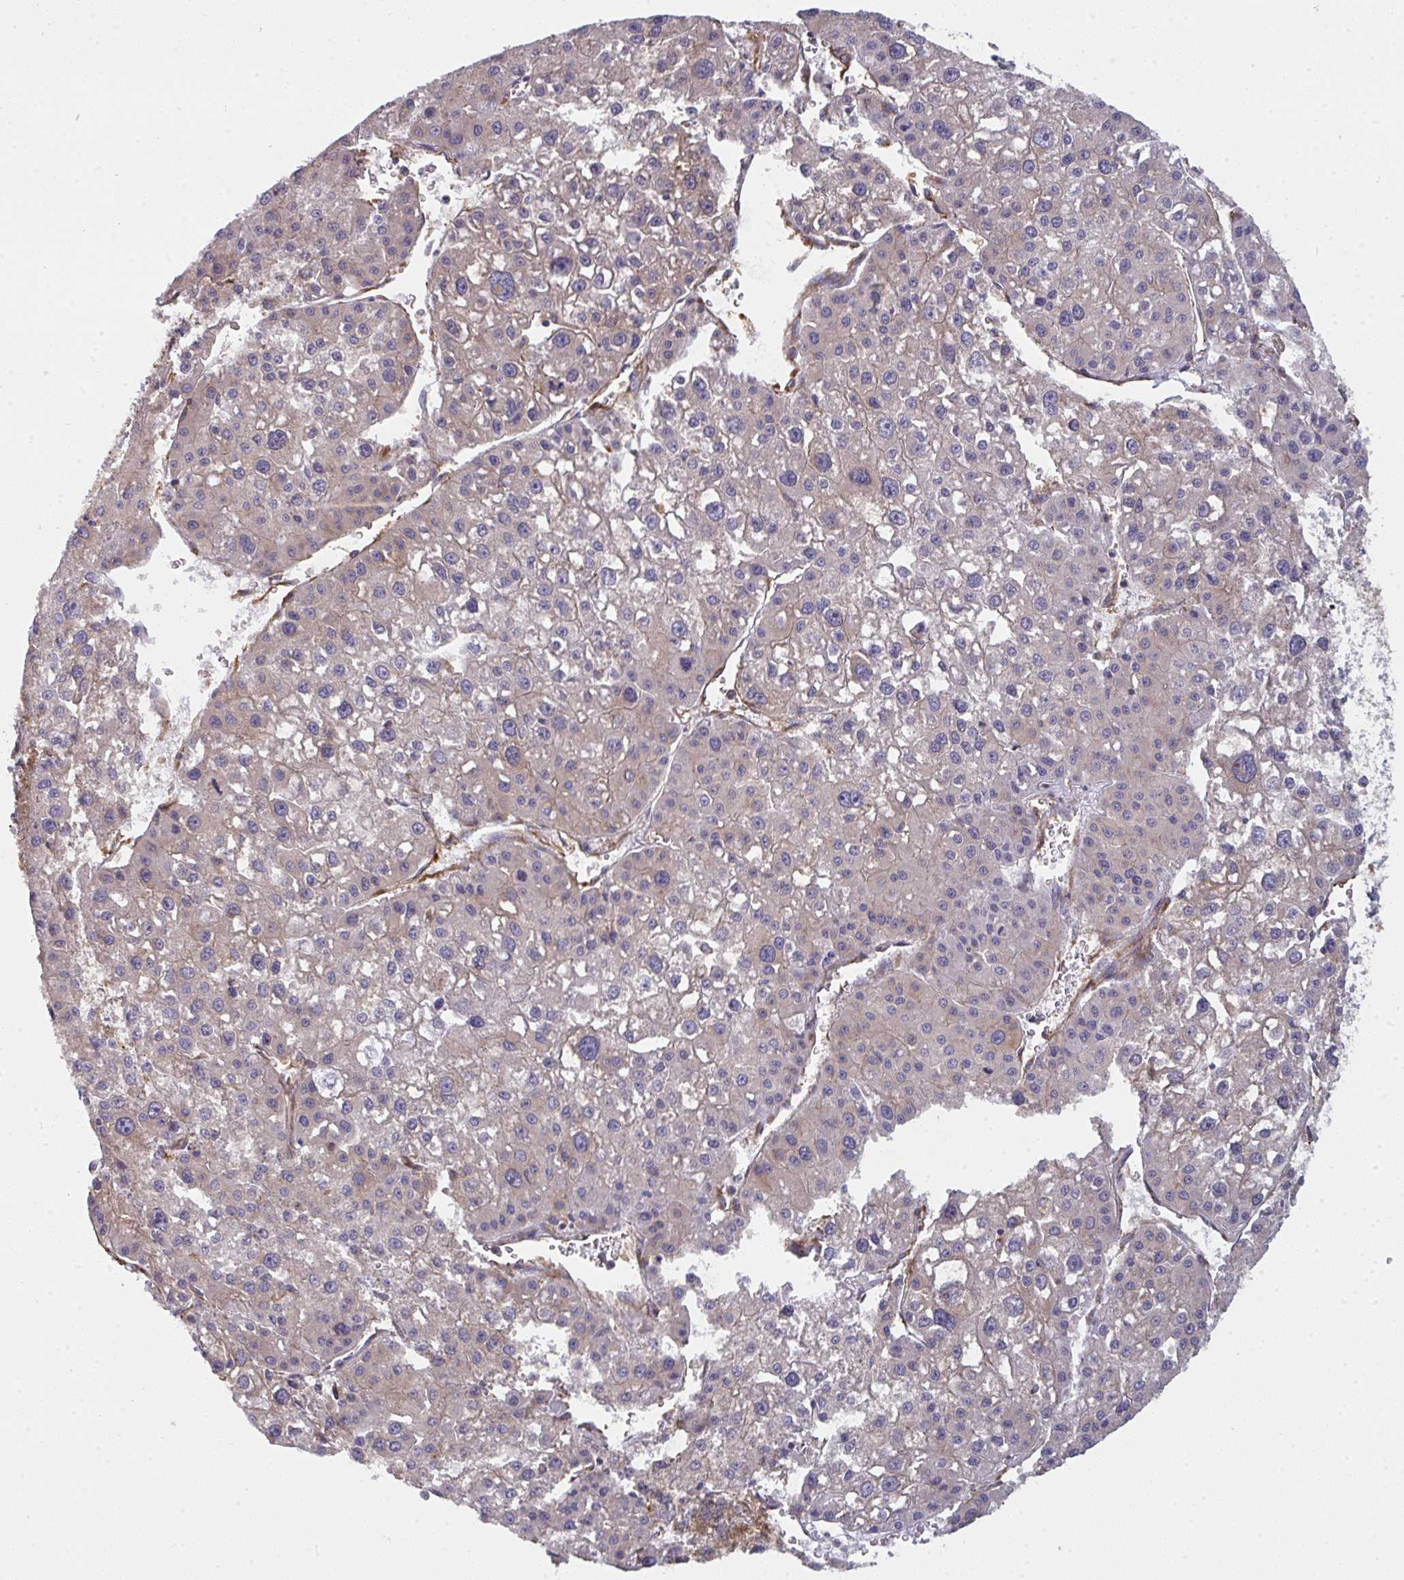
{"staining": {"intensity": "negative", "quantity": "none", "location": "none"}, "tissue": "liver cancer", "cell_type": "Tumor cells", "image_type": "cancer", "snomed": [{"axis": "morphology", "description": "Carcinoma, Hepatocellular, NOS"}, {"axis": "topography", "description": "Liver"}], "caption": "Micrograph shows no protein staining in tumor cells of liver cancer (hepatocellular carcinoma) tissue. (Brightfield microscopy of DAB (3,3'-diaminobenzidine) immunohistochemistry at high magnification).", "gene": "DYNC1I2", "patient": {"sex": "male", "age": 73}}